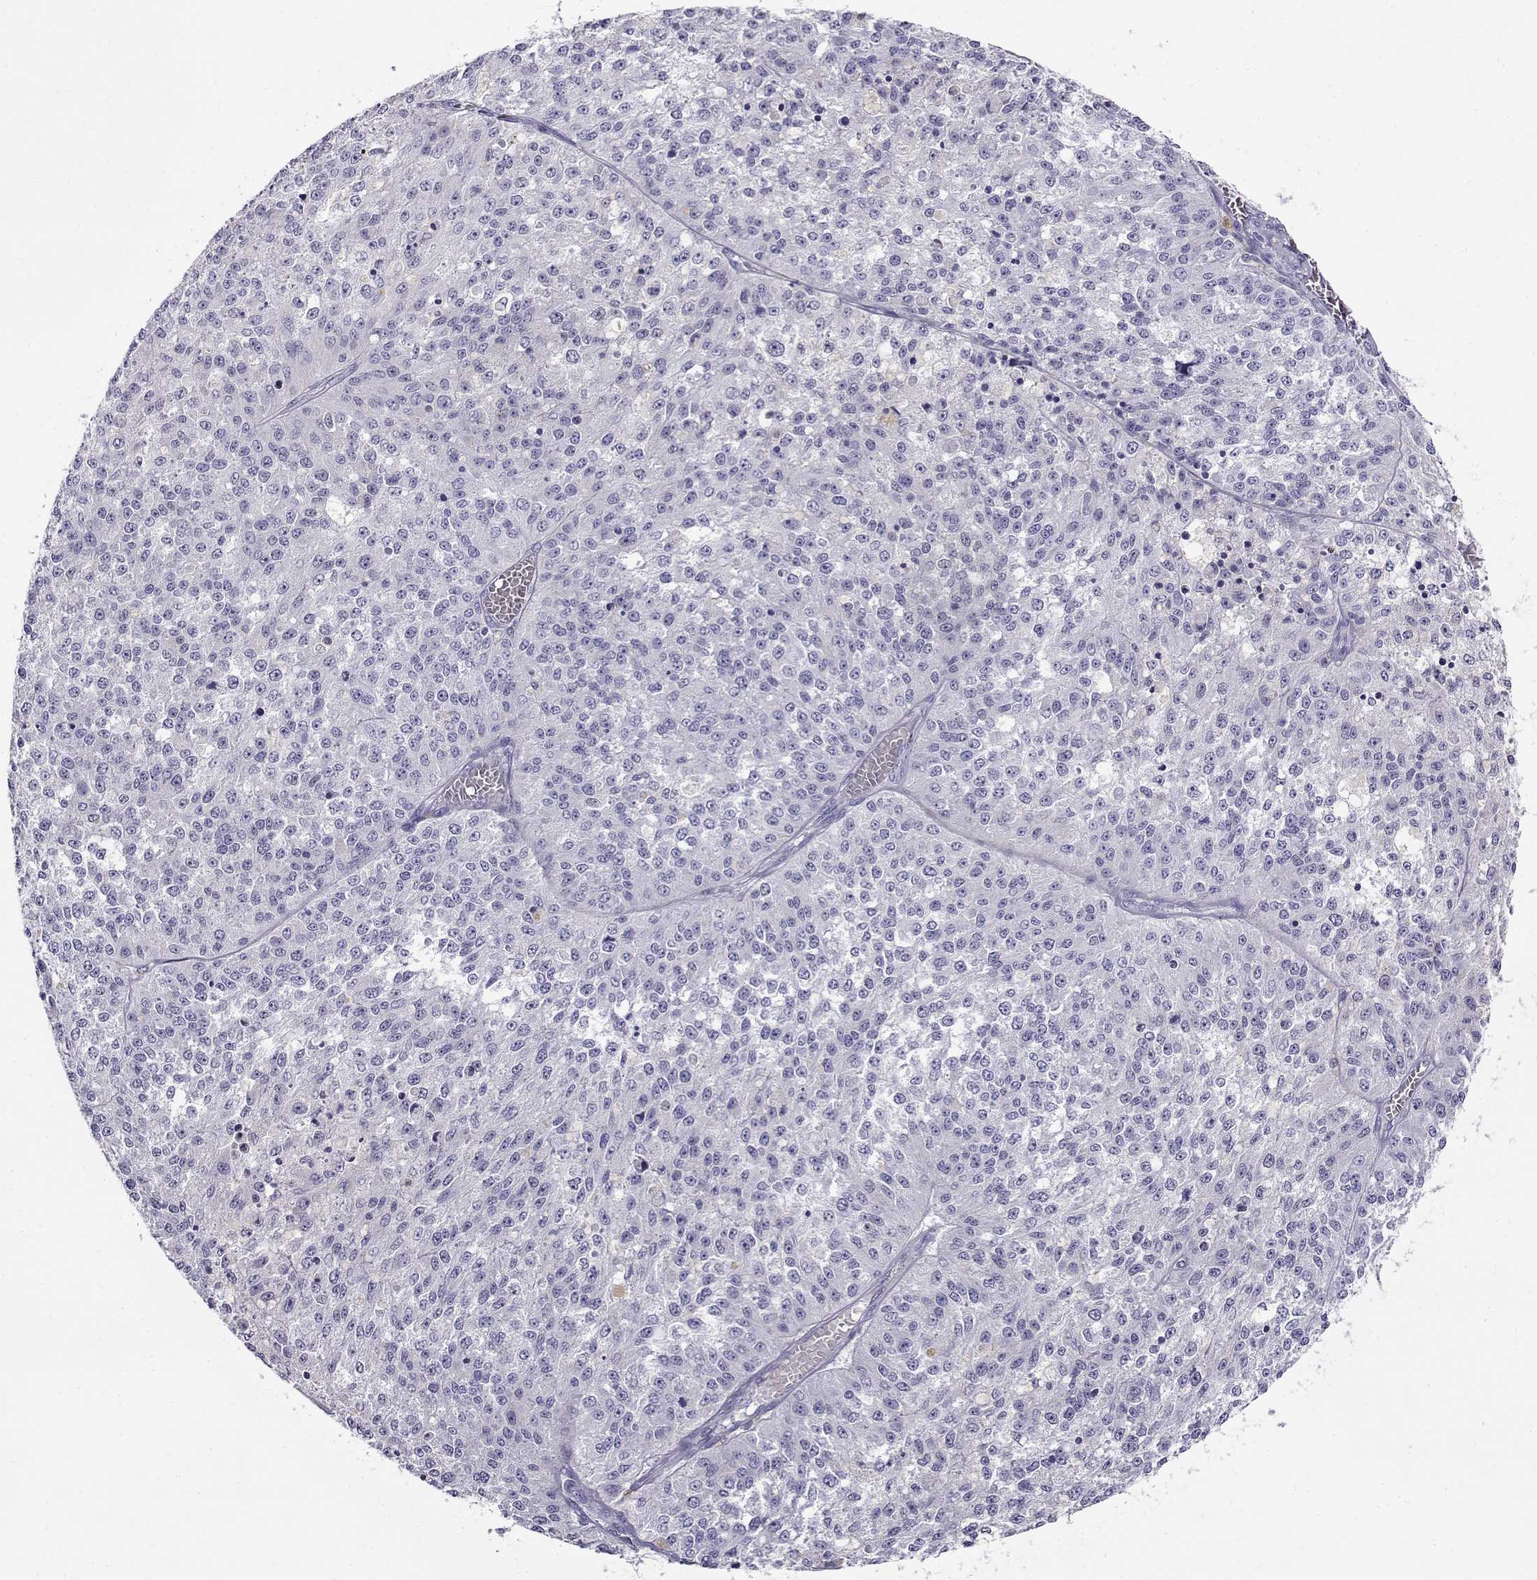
{"staining": {"intensity": "negative", "quantity": "none", "location": "none"}, "tissue": "melanoma", "cell_type": "Tumor cells", "image_type": "cancer", "snomed": [{"axis": "morphology", "description": "Malignant melanoma, Metastatic site"}, {"axis": "topography", "description": "Lymph node"}], "caption": "High power microscopy micrograph of an immunohistochemistry (IHC) histopathology image of melanoma, revealing no significant positivity in tumor cells. The staining was performed using DAB to visualize the protein expression in brown, while the nuclei were stained in blue with hematoxylin (Magnification: 20x).", "gene": "RHOXF2", "patient": {"sex": "female", "age": 64}}